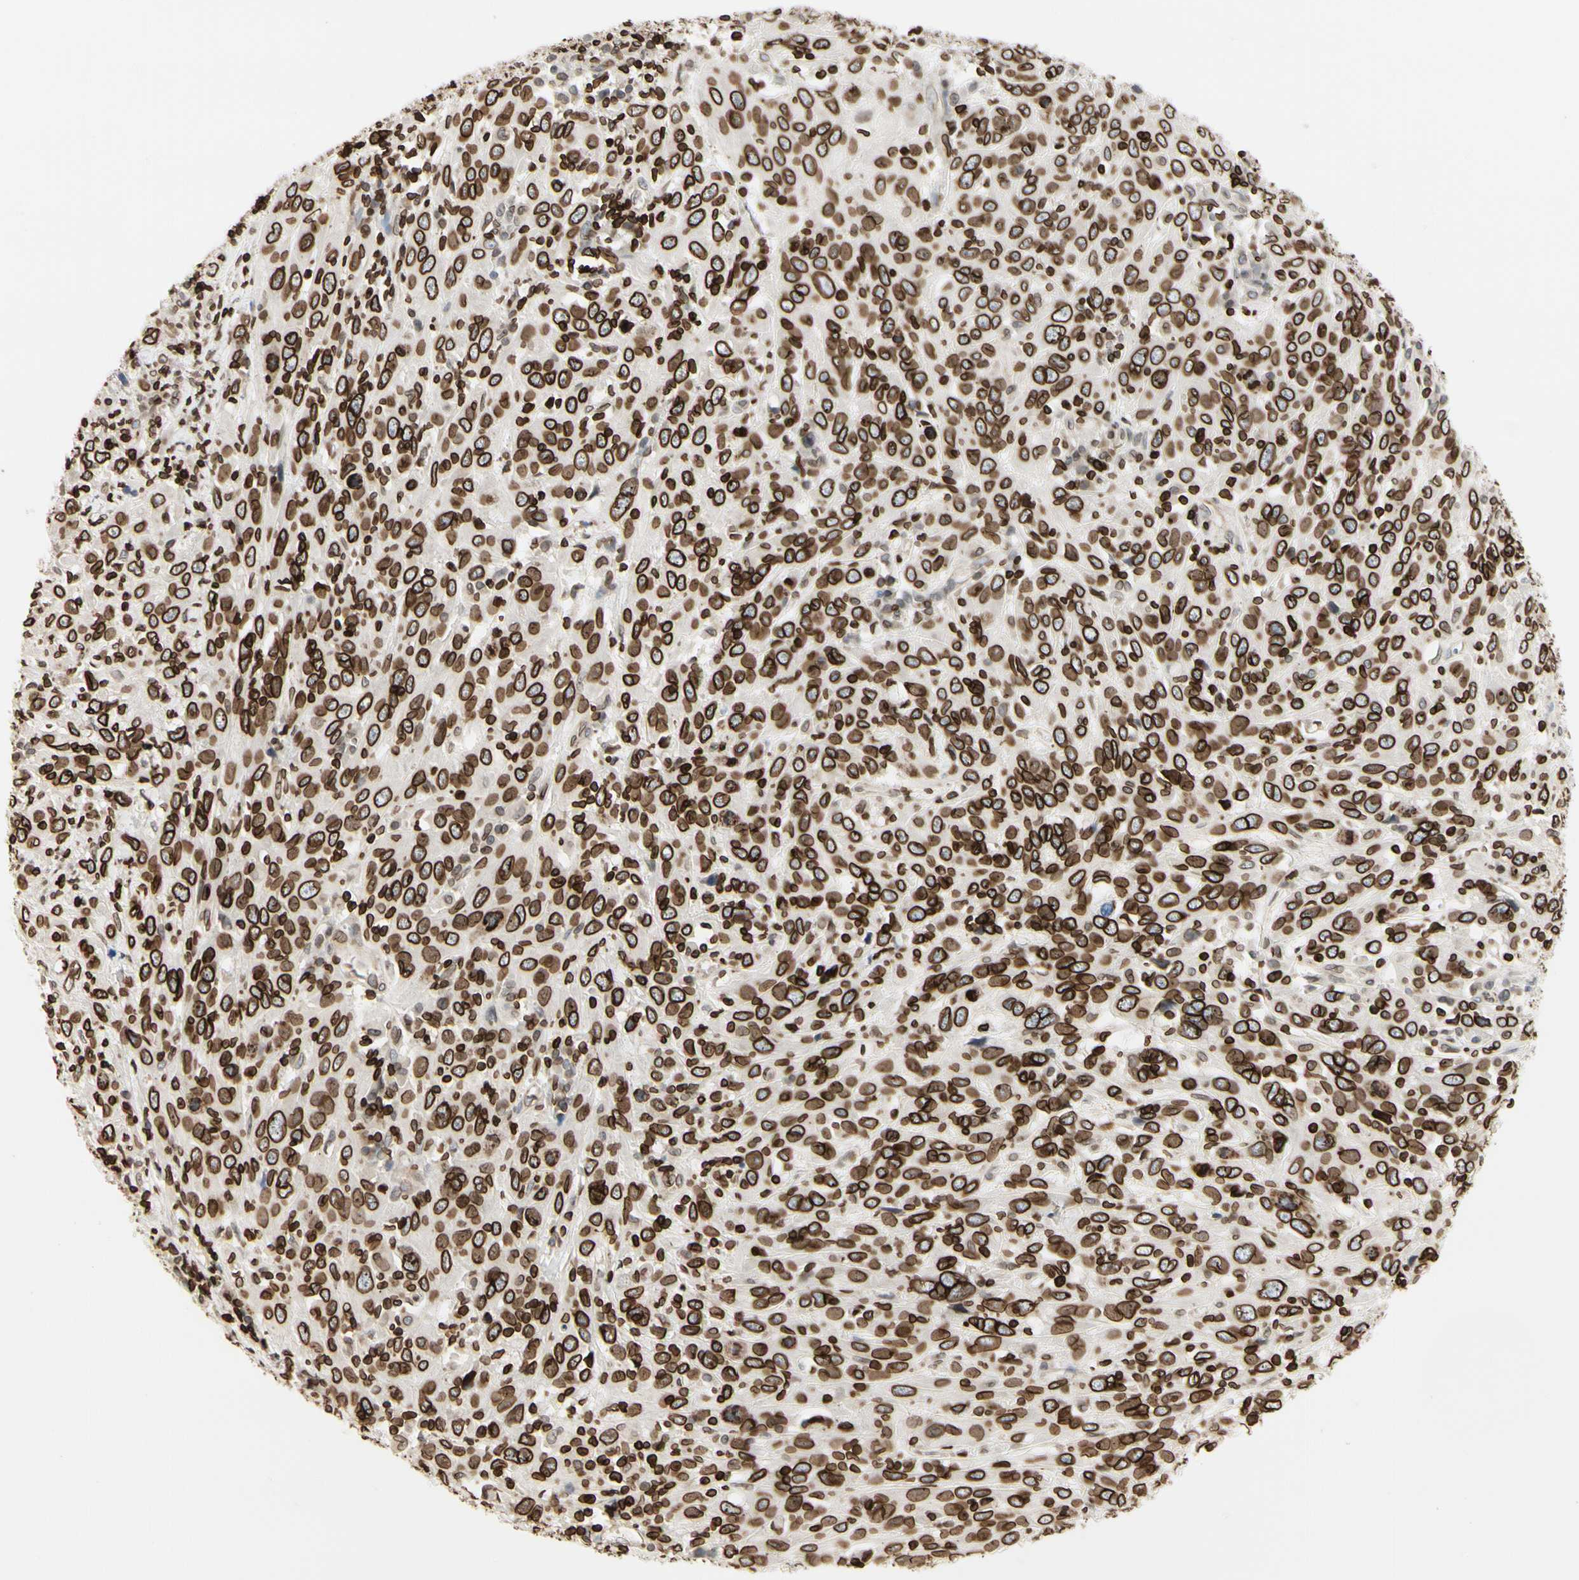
{"staining": {"intensity": "strong", "quantity": ">75%", "location": "cytoplasmic/membranous,nuclear"}, "tissue": "cervical cancer", "cell_type": "Tumor cells", "image_type": "cancer", "snomed": [{"axis": "morphology", "description": "Squamous cell carcinoma, NOS"}, {"axis": "topography", "description": "Cervix"}], "caption": "Cervical squamous cell carcinoma stained for a protein (brown) displays strong cytoplasmic/membranous and nuclear positive staining in approximately >75% of tumor cells.", "gene": "TMPO", "patient": {"sex": "female", "age": 46}}